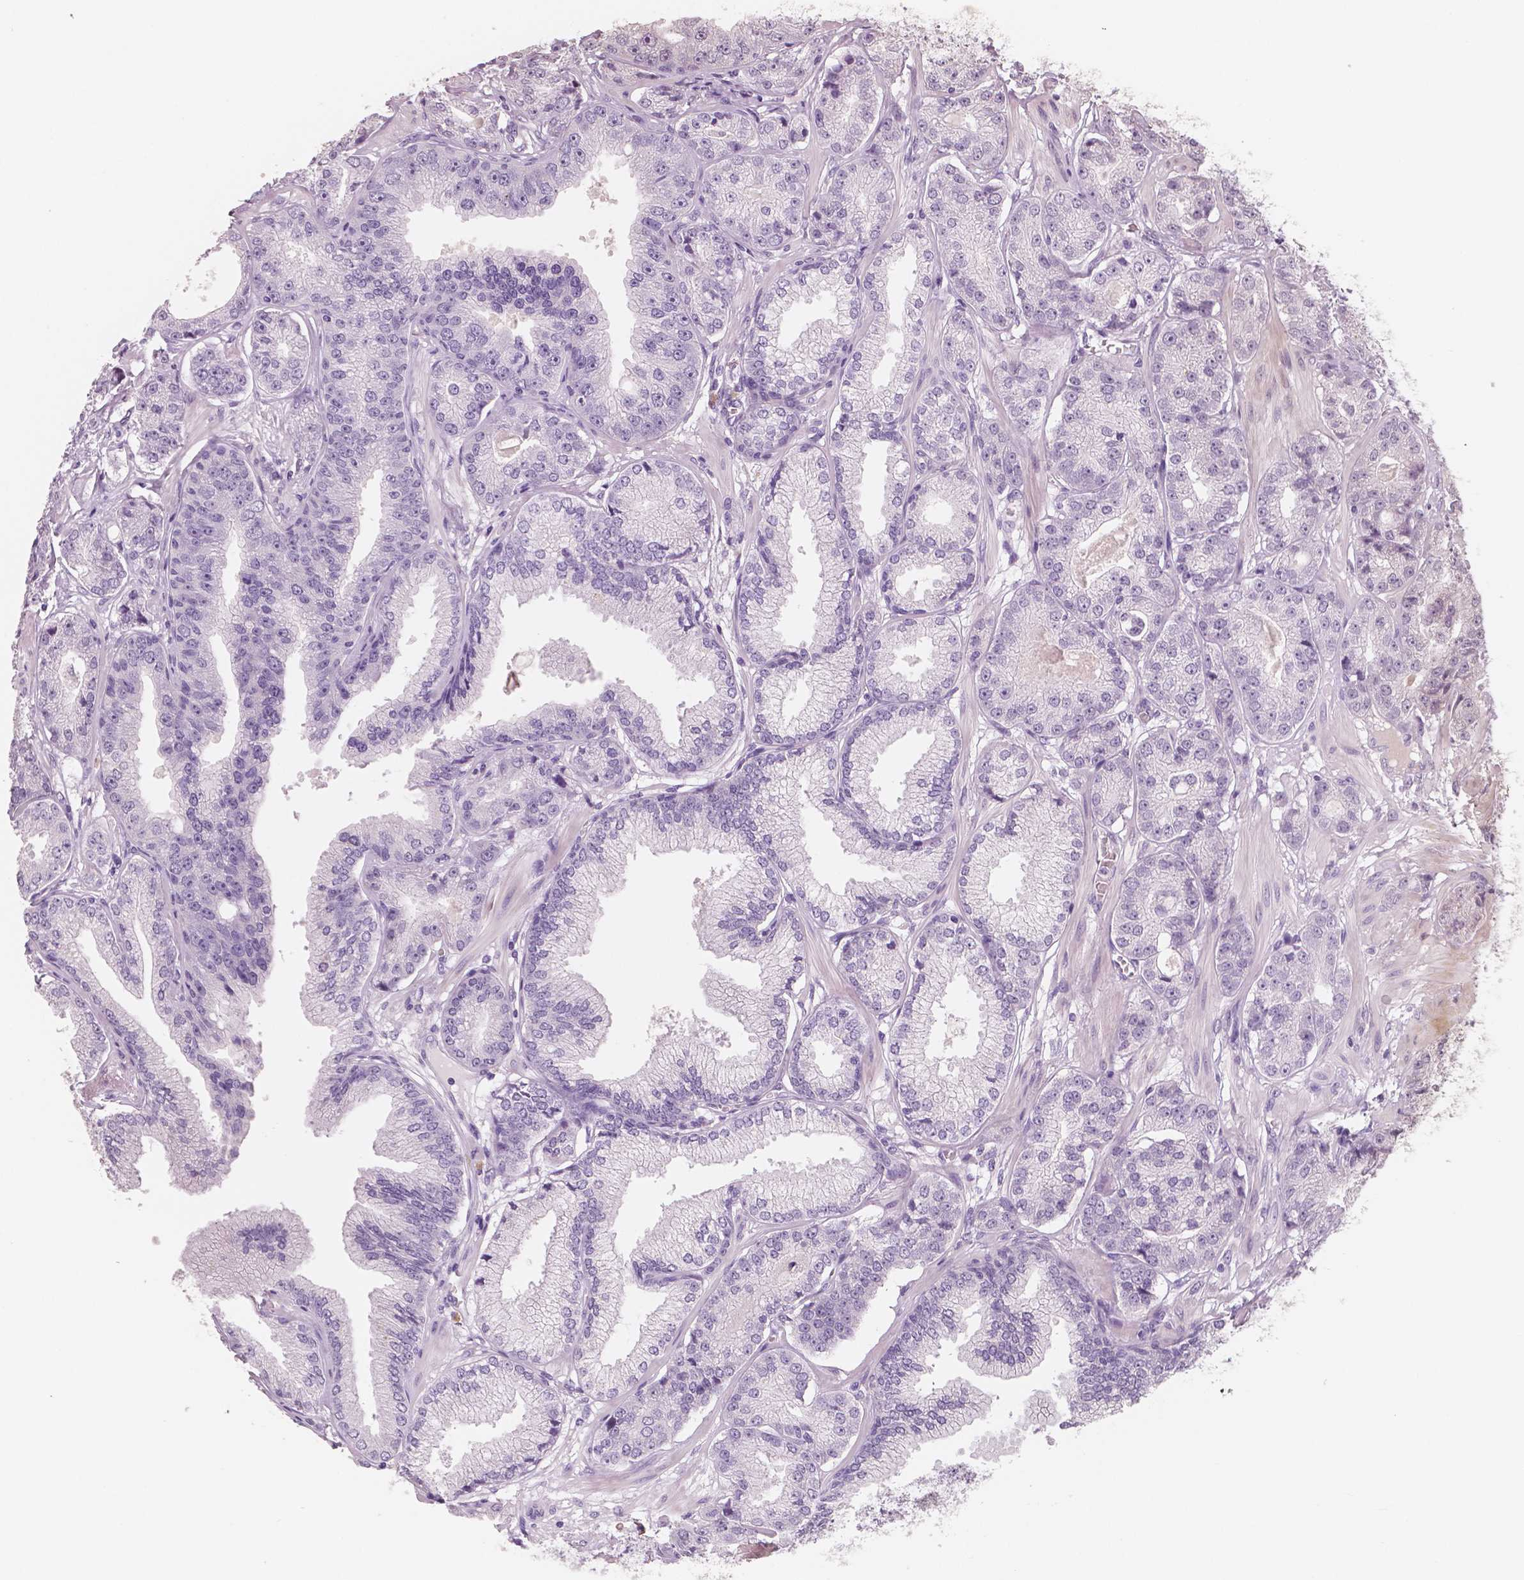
{"staining": {"intensity": "negative", "quantity": "none", "location": "none"}, "tissue": "prostate cancer", "cell_type": "Tumor cells", "image_type": "cancer", "snomed": [{"axis": "morphology", "description": "Adenocarcinoma, NOS"}, {"axis": "topography", "description": "Prostate"}], "caption": "Immunohistochemistry photomicrograph of neoplastic tissue: human prostate cancer stained with DAB reveals no significant protein positivity in tumor cells. The staining was performed using DAB (3,3'-diaminobenzidine) to visualize the protein expression in brown, while the nuclei were stained in blue with hematoxylin (Magnification: 20x).", "gene": "NECAB1", "patient": {"sex": "male", "age": 64}}